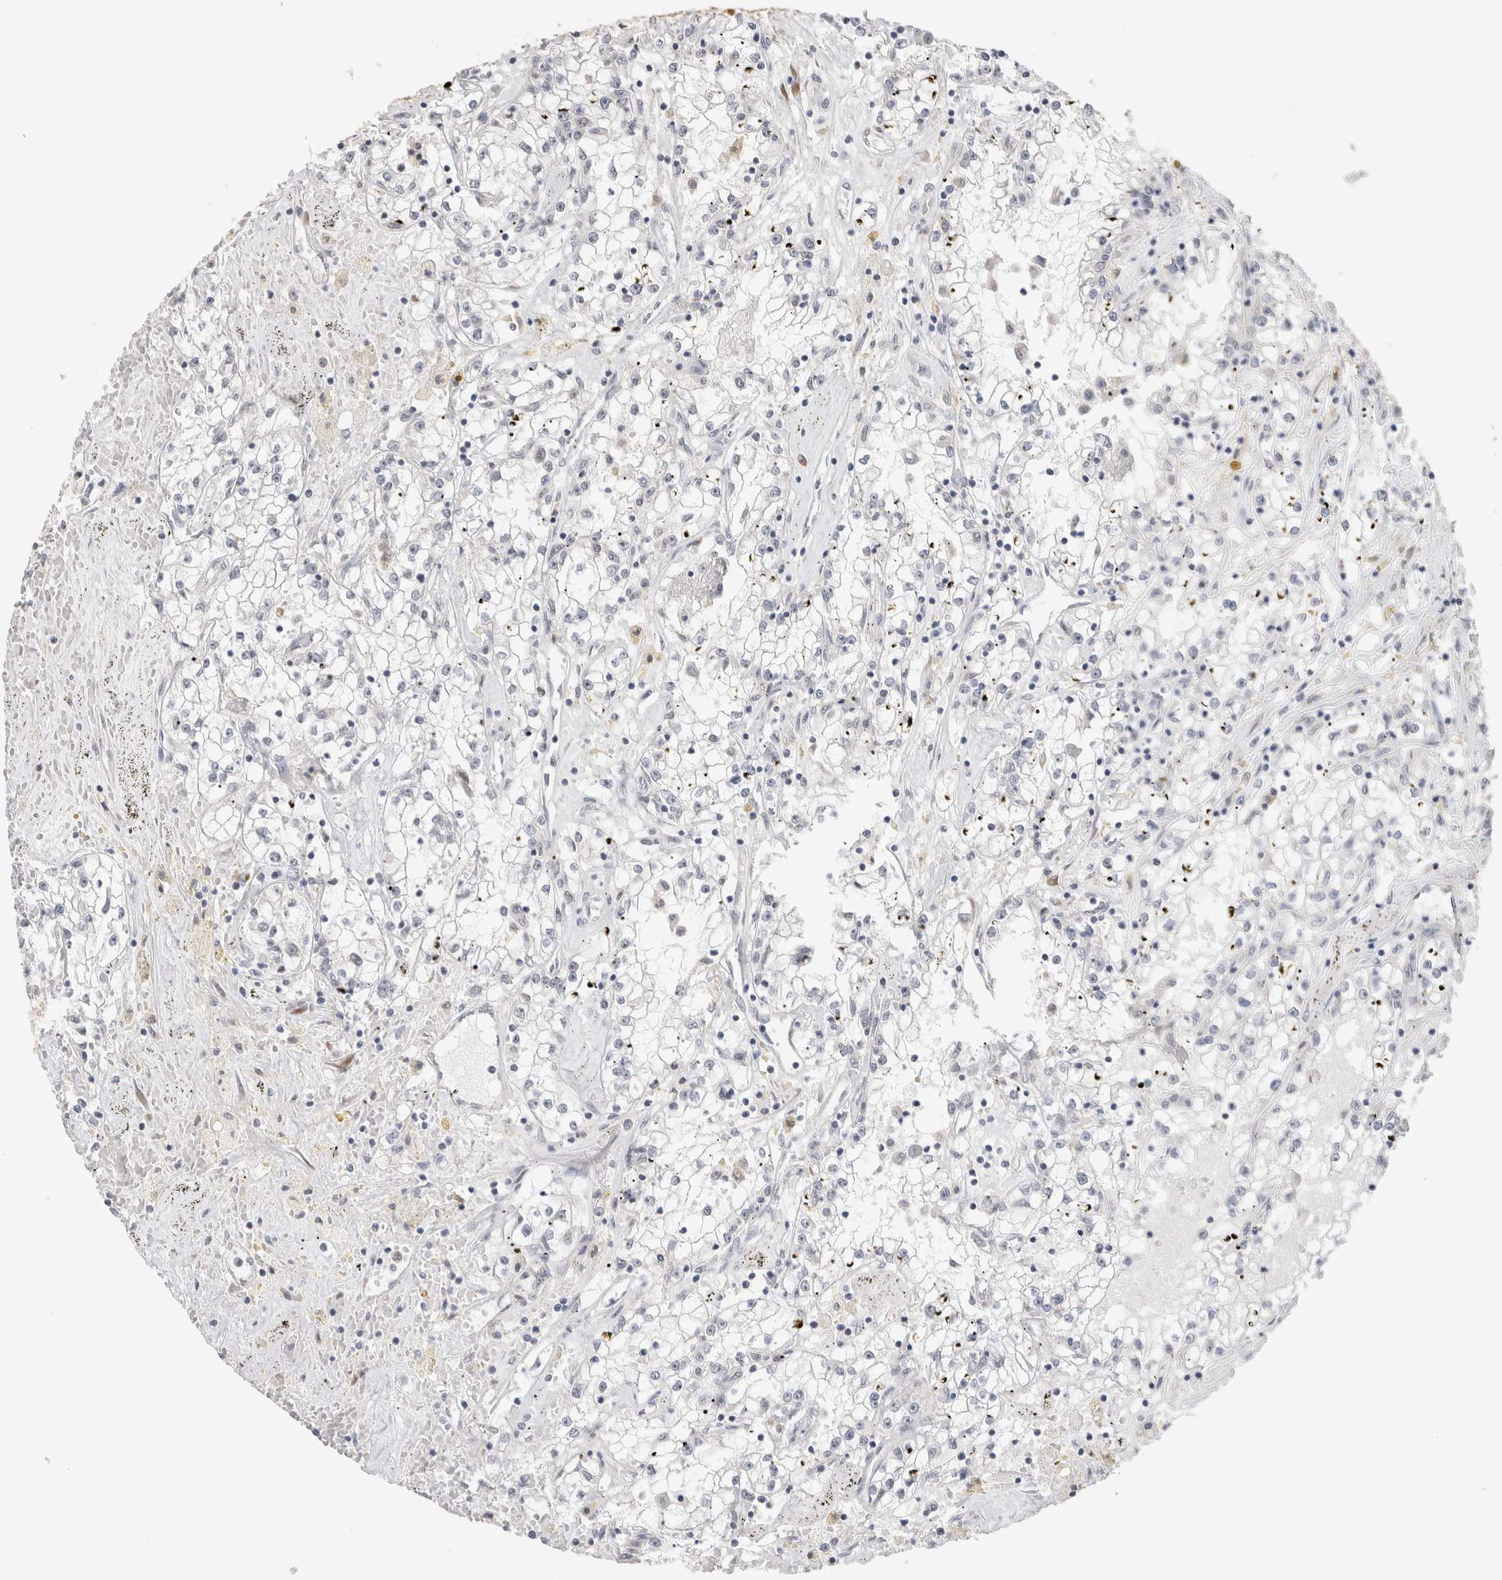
{"staining": {"intensity": "negative", "quantity": "none", "location": "none"}, "tissue": "renal cancer", "cell_type": "Tumor cells", "image_type": "cancer", "snomed": [{"axis": "morphology", "description": "Adenocarcinoma, NOS"}, {"axis": "topography", "description": "Kidney"}], "caption": "Tumor cells show no significant protein staining in renal cancer. (DAB IHC, high magnification).", "gene": "HDLBP", "patient": {"sex": "male", "age": 56}}